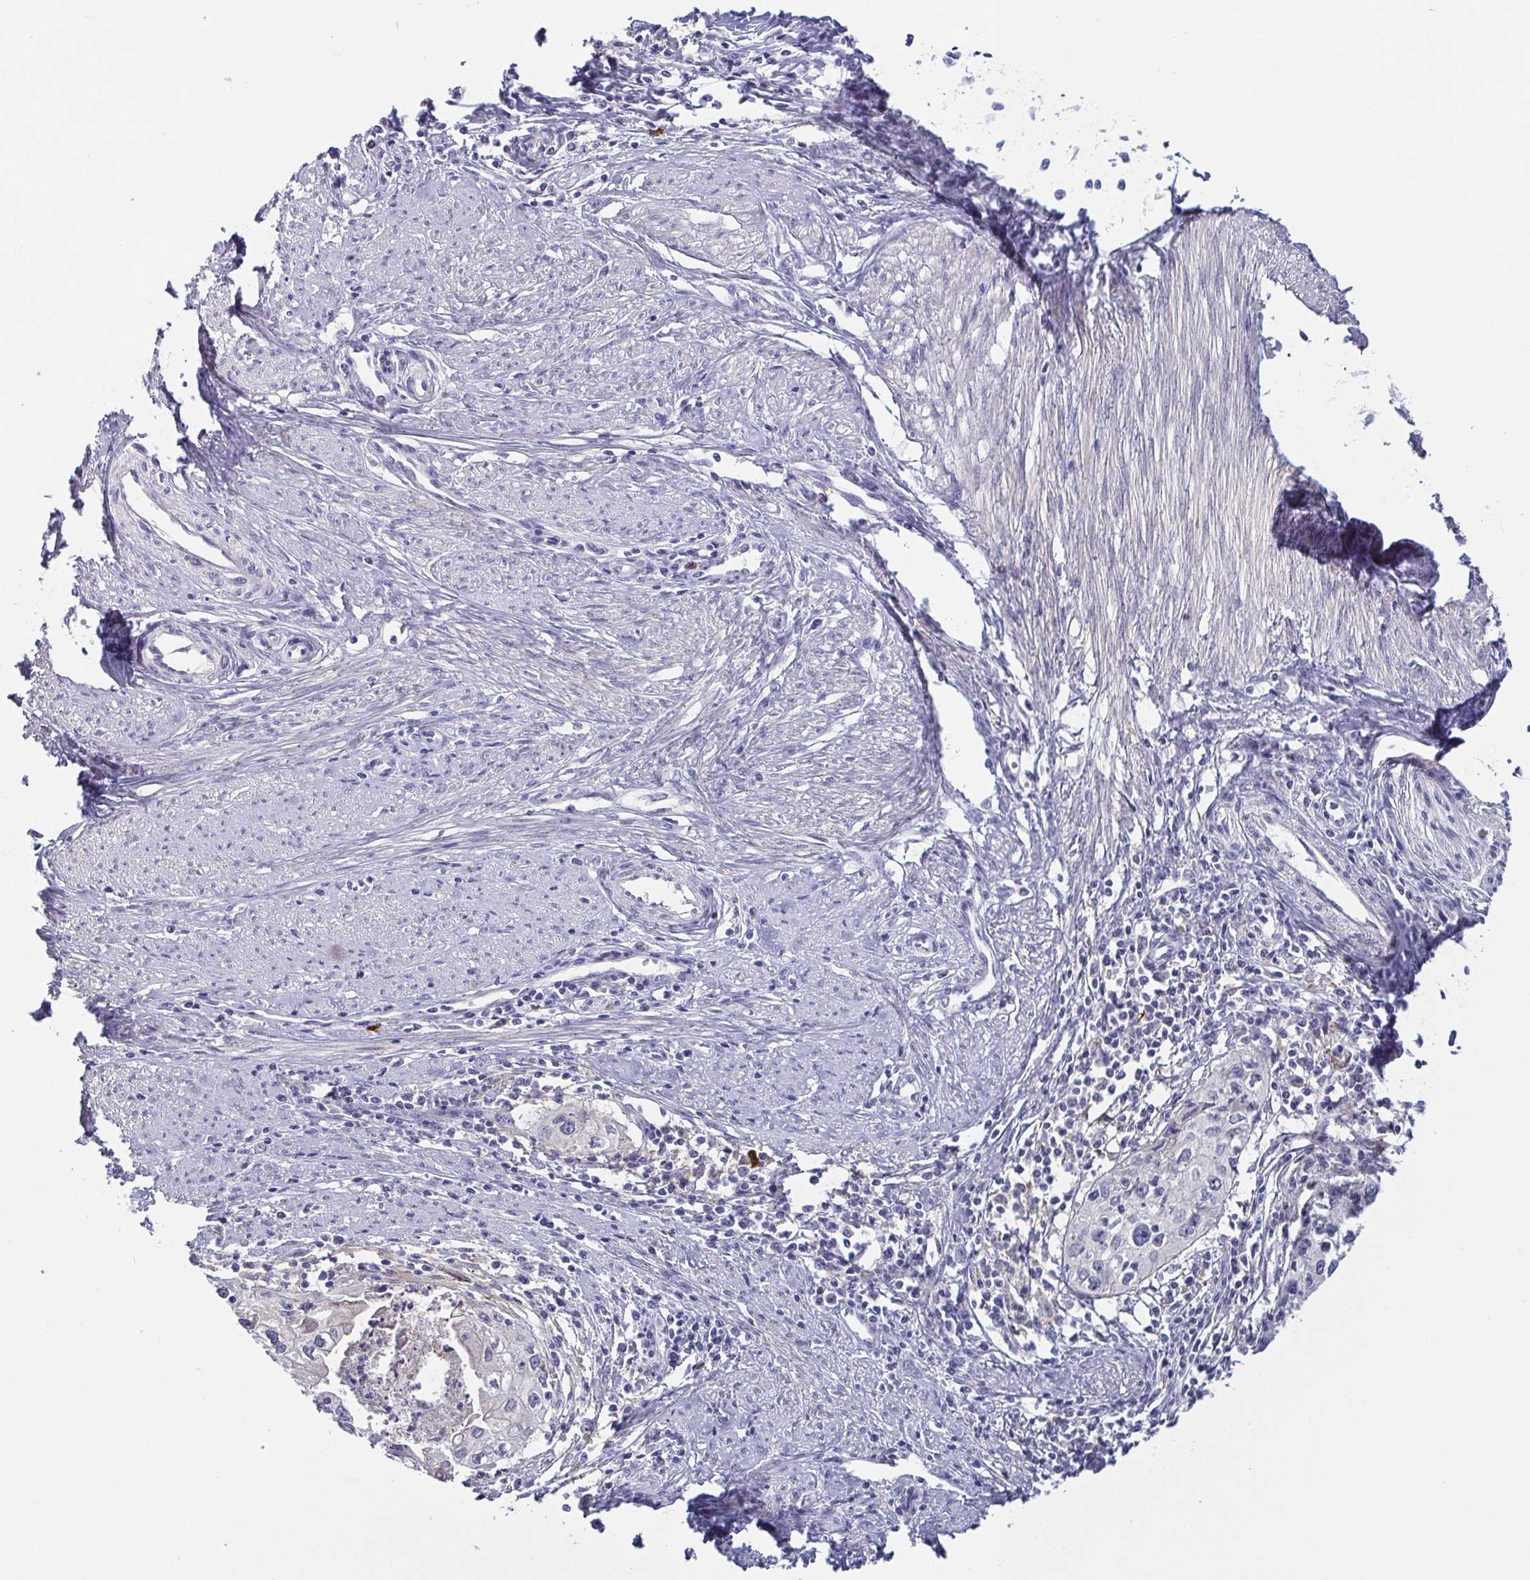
{"staining": {"intensity": "negative", "quantity": "none", "location": "none"}, "tissue": "cervical cancer", "cell_type": "Tumor cells", "image_type": "cancer", "snomed": [{"axis": "morphology", "description": "Squamous cell carcinoma, NOS"}, {"axis": "topography", "description": "Cervix"}], "caption": "Squamous cell carcinoma (cervical) was stained to show a protein in brown. There is no significant positivity in tumor cells.", "gene": "RNASE7", "patient": {"sex": "female", "age": 40}}